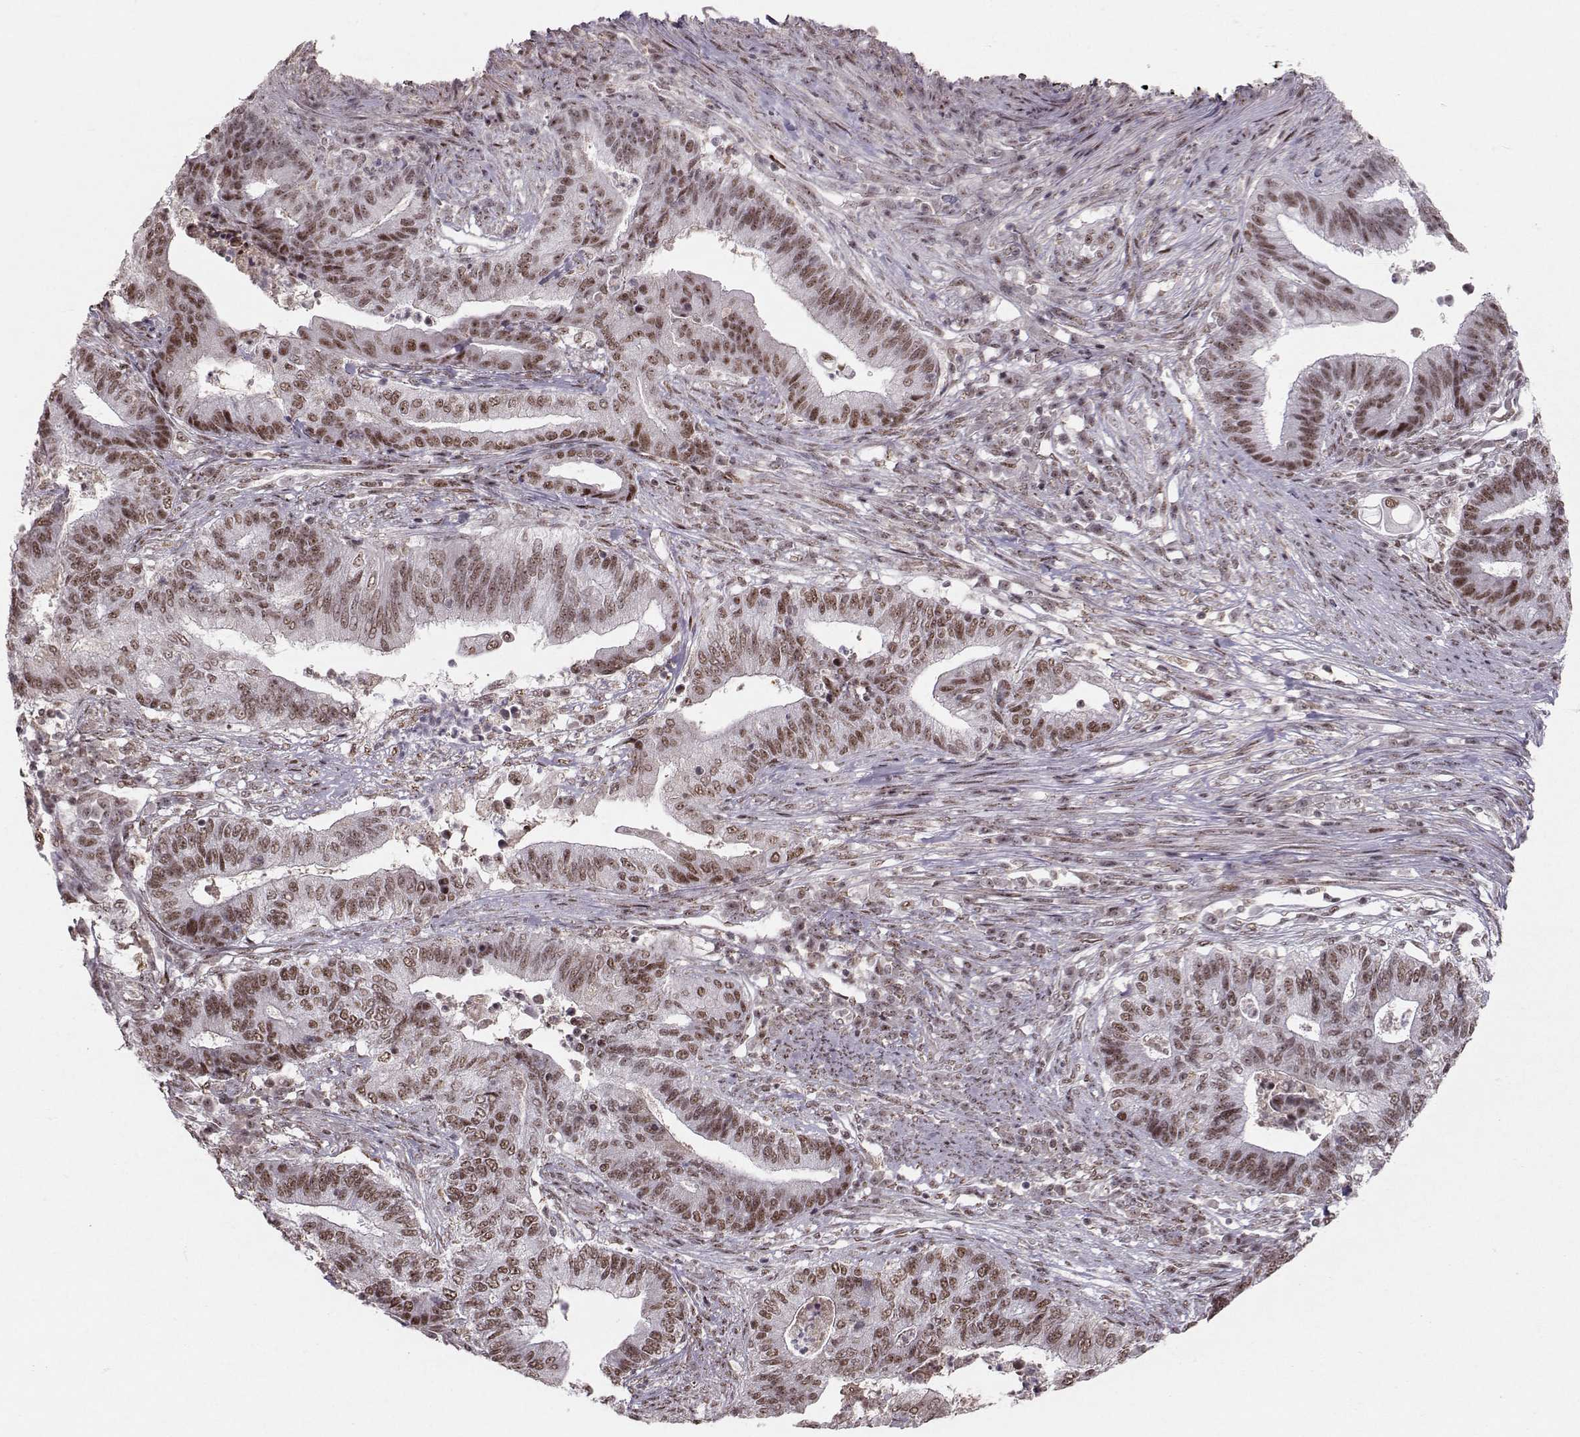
{"staining": {"intensity": "moderate", "quantity": ">75%", "location": "nuclear"}, "tissue": "endometrial cancer", "cell_type": "Tumor cells", "image_type": "cancer", "snomed": [{"axis": "morphology", "description": "Adenocarcinoma, NOS"}, {"axis": "topography", "description": "Uterus"}, {"axis": "topography", "description": "Endometrium"}], "caption": "DAB immunohistochemical staining of human endometrial cancer demonstrates moderate nuclear protein expression in about >75% of tumor cells.", "gene": "SNAPC2", "patient": {"sex": "female", "age": 54}}